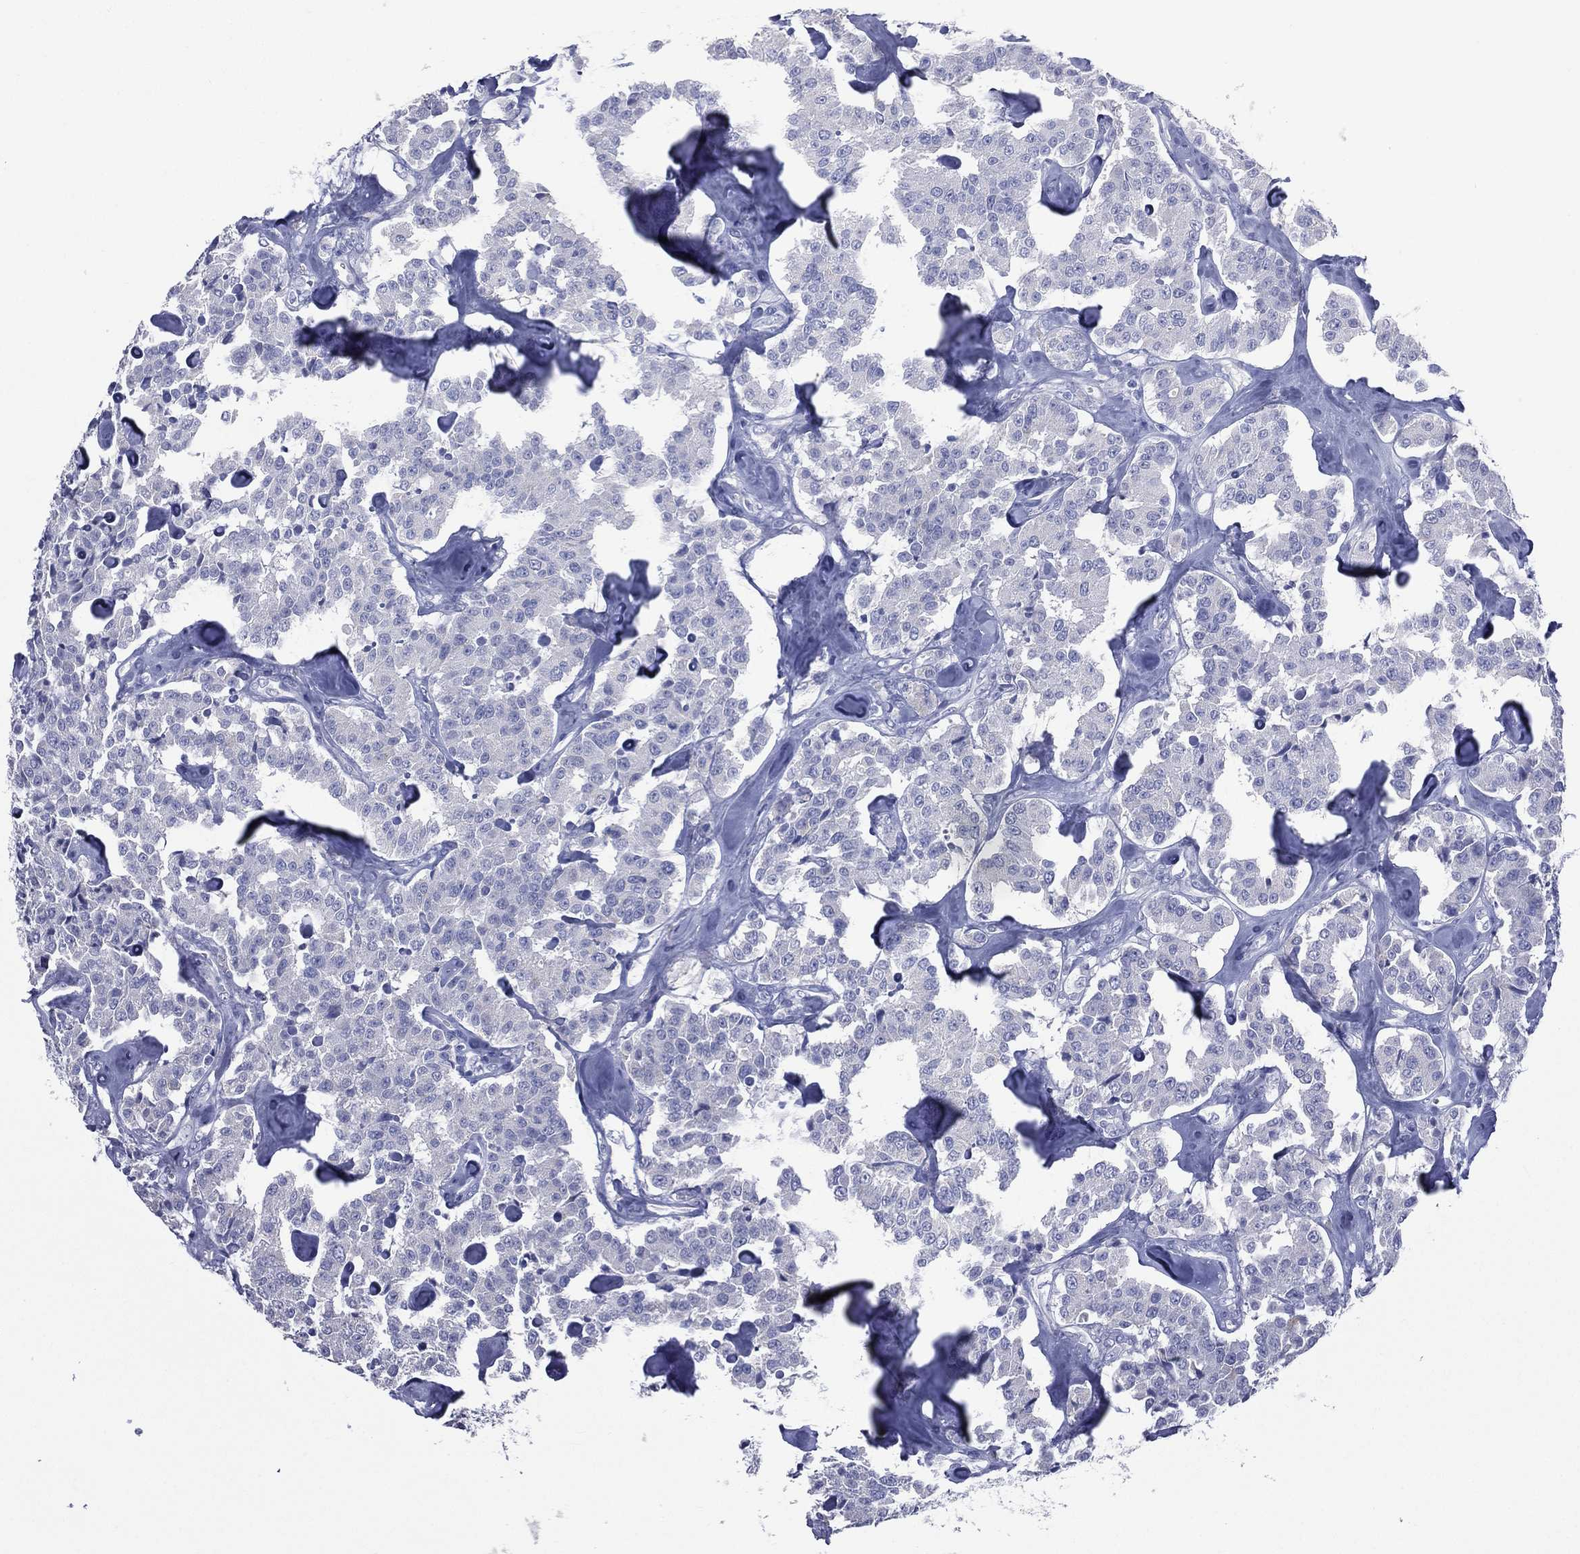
{"staining": {"intensity": "negative", "quantity": "none", "location": "none"}, "tissue": "carcinoid", "cell_type": "Tumor cells", "image_type": "cancer", "snomed": [{"axis": "morphology", "description": "Carcinoid, malignant, NOS"}, {"axis": "topography", "description": "Pancreas"}], "caption": "There is no significant positivity in tumor cells of carcinoid.", "gene": "CES2", "patient": {"sex": "male", "age": 41}}